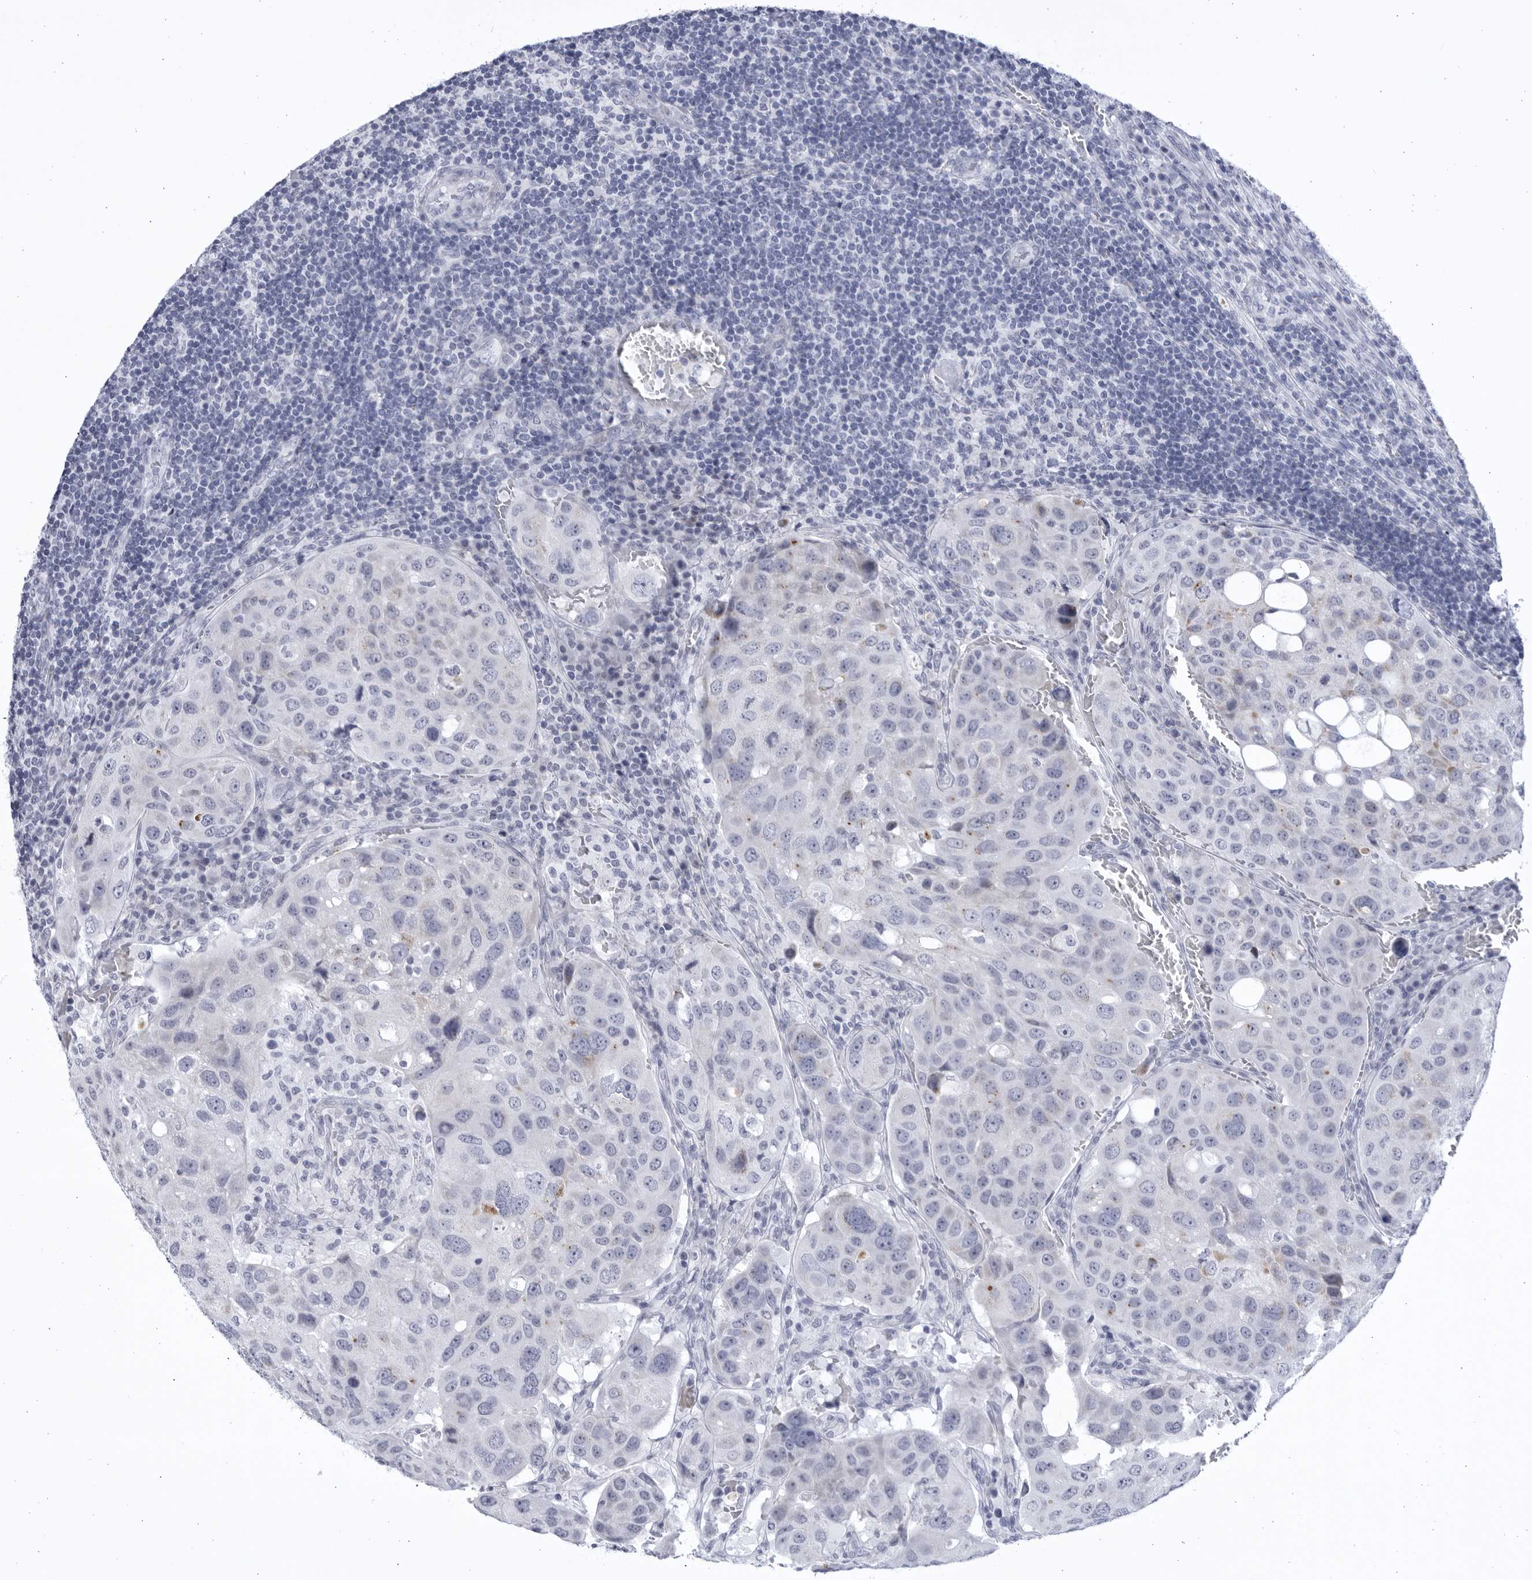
{"staining": {"intensity": "negative", "quantity": "none", "location": "none"}, "tissue": "urothelial cancer", "cell_type": "Tumor cells", "image_type": "cancer", "snomed": [{"axis": "morphology", "description": "Urothelial carcinoma, High grade"}, {"axis": "topography", "description": "Lymph node"}, {"axis": "topography", "description": "Urinary bladder"}], "caption": "Urothelial carcinoma (high-grade) stained for a protein using immunohistochemistry (IHC) exhibits no staining tumor cells.", "gene": "CCDC181", "patient": {"sex": "male", "age": 51}}